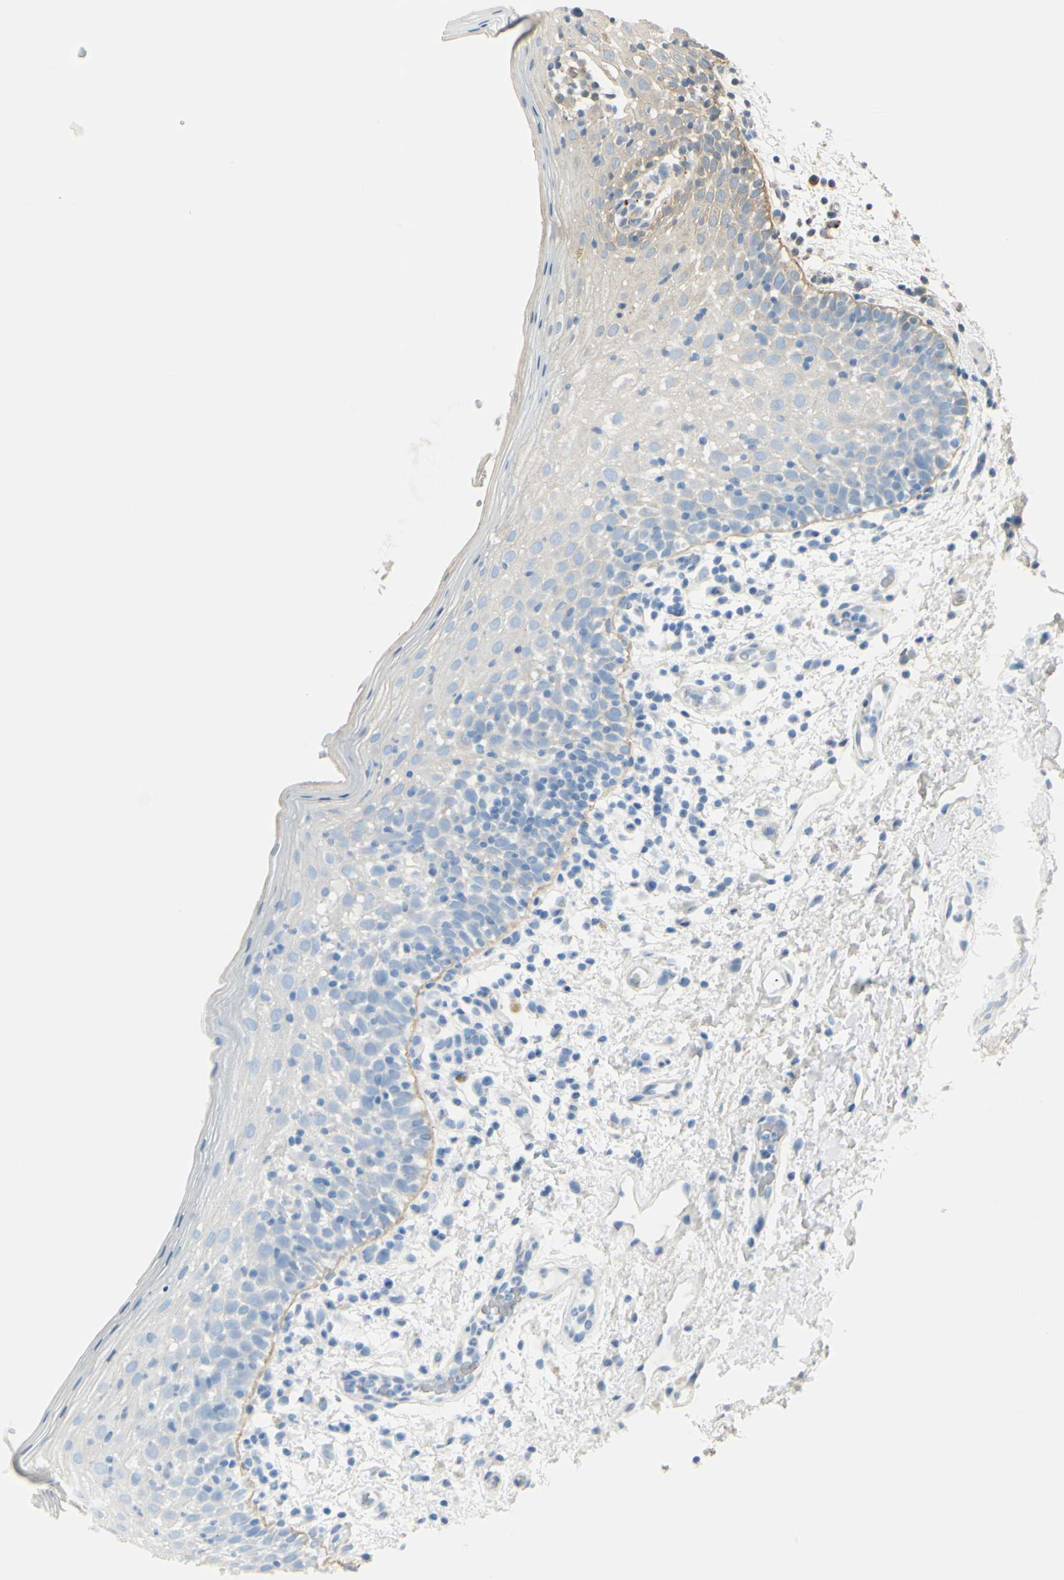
{"staining": {"intensity": "weak", "quantity": "<25%", "location": "cytoplasmic/membranous"}, "tissue": "oral mucosa", "cell_type": "Squamous epithelial cells", "image_type": "normal", "snomed": [{"axis": "morphology", "description": "Normal tissue, NOS"}, {"axis": "morphology", "description": "Squamous cell carcinoma, NOS"}, {"axis": "topography", "description": "Skeletal muscle"}, {"axis": "topography", "description": "Oral tissue"}], "caption": "Immunohistochemistry (IHC) histopathology image of normal oral mucosa stained for a protein (brown), which exhibits no positivity in squamous epithelial cells. (IHC, brightfield microscopy, high magnification).", "gene": "LAMA3", "patient": {"sex": "male", "age": 71}}